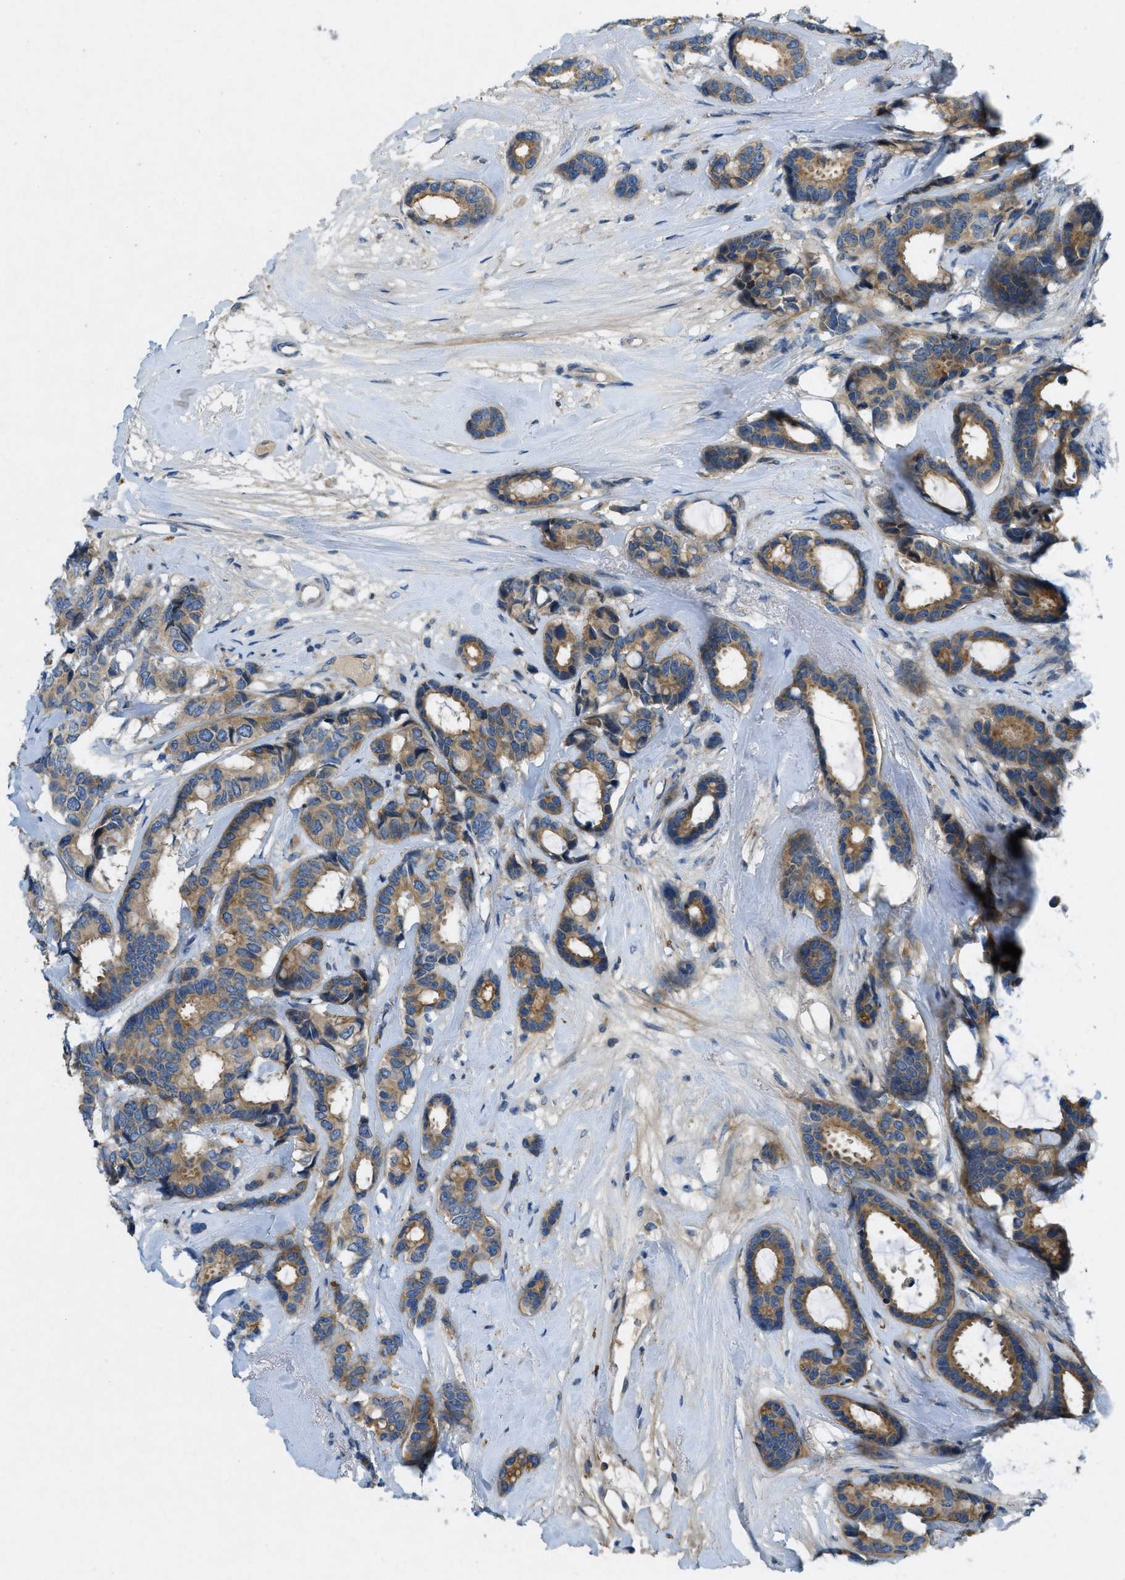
{"staining": {"intensity": "moderate", "quantity": ">75%", "location": "cytoplasmic/membranous"}, "tissue": "breast cancer", "cell_type": "Tumor cells", "image_type": "cancer", "snomed": [{"axis": "morphology", "description": "Duct carcinoma"}, {"axis": "topography", "description": "Breast"}], "caption": "Breast infiltrating ductal carcinoma stained with DAB IHC demonstrates medium levels of moderate cytoplasmic/membranous expression in approximately >75% of tumor cells. (Stains: DAB in brown, nuclei in blue, Microscopy: brightfield microscopy at high magnification).", "gene": "SNX14", "patient": {"sex": "female", "age": 87}}